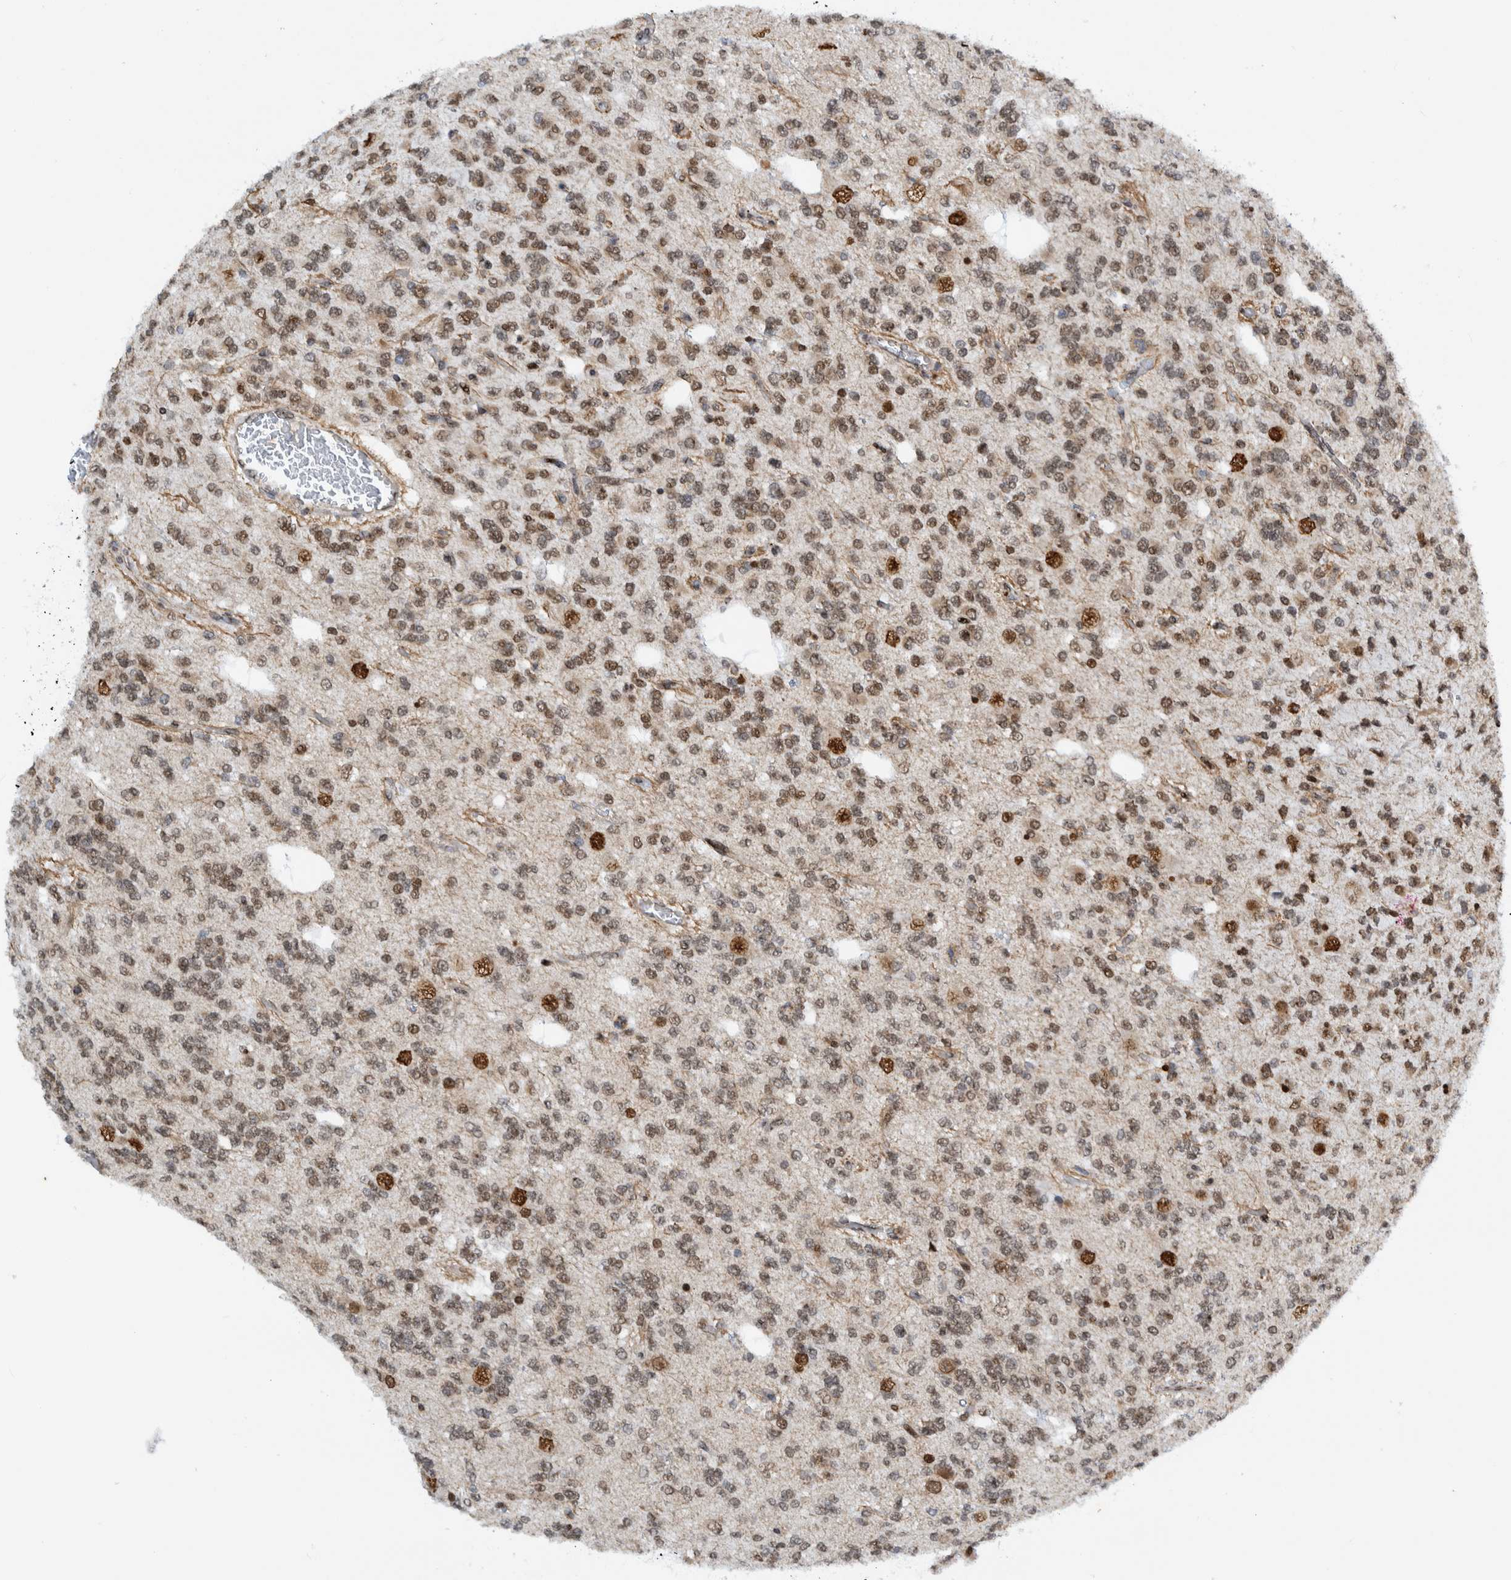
{"staining": {"intensity": "moderate", "quantity": ">75%", "location": "nuclear"}, "tissue": "glioma", "cell_type": "Tumor cells", "image_type": "cancer", "snomed": [{"axis": "morphology", "description": "Glioma, malignant, Low grade"}, {"axis": "topography", "description": "Brain"}], "caption": "Malignant glioma (low-grade) stained with immunohistochemistry (IHC) displays moderate nuclear positivity in approximately >75% of tumor cells.", "gene": "CCDC57", "patient": {"sex": "male", "age": 38}}